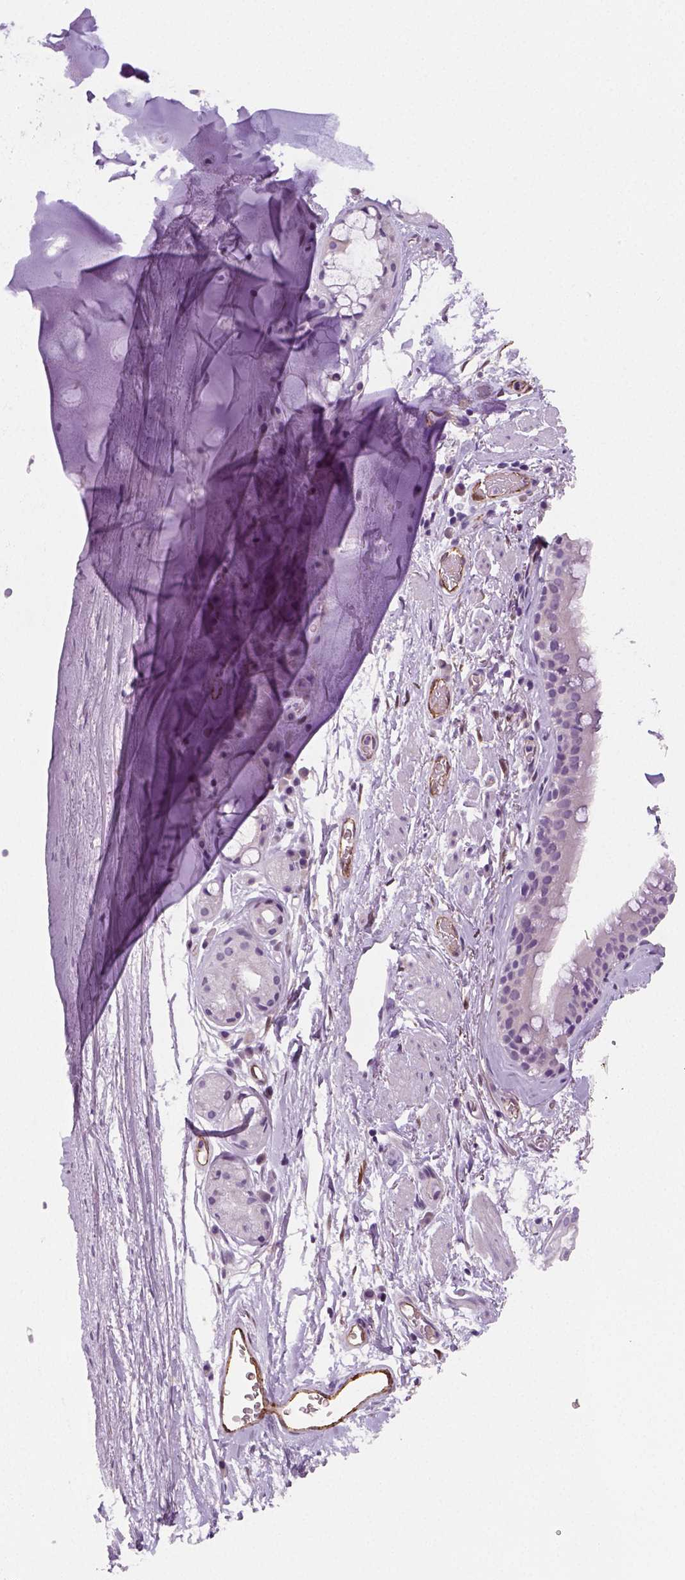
{"staining": {"intensity": "negative", "quantity": "none", "location": "none"}, "tissue": "bronchus", "cell_type": "Respiratory epithelial cells", "image_type": "normal", "snomed": [{"axis": "morphology", "description": "Normal tissue, NOS"}, {"axis": "topography", "description": "Cartilage tissue"}, {"axis": "topography", "description": "Bronchus"}], "caption": "This is an immunohistochemistry (IHC) histopathology image of normal bronchus. There is no positivity in respiratory epithelial cells.", "gene": "ENSG00000250349", "patient": {"sex": "male", "age": 58}}